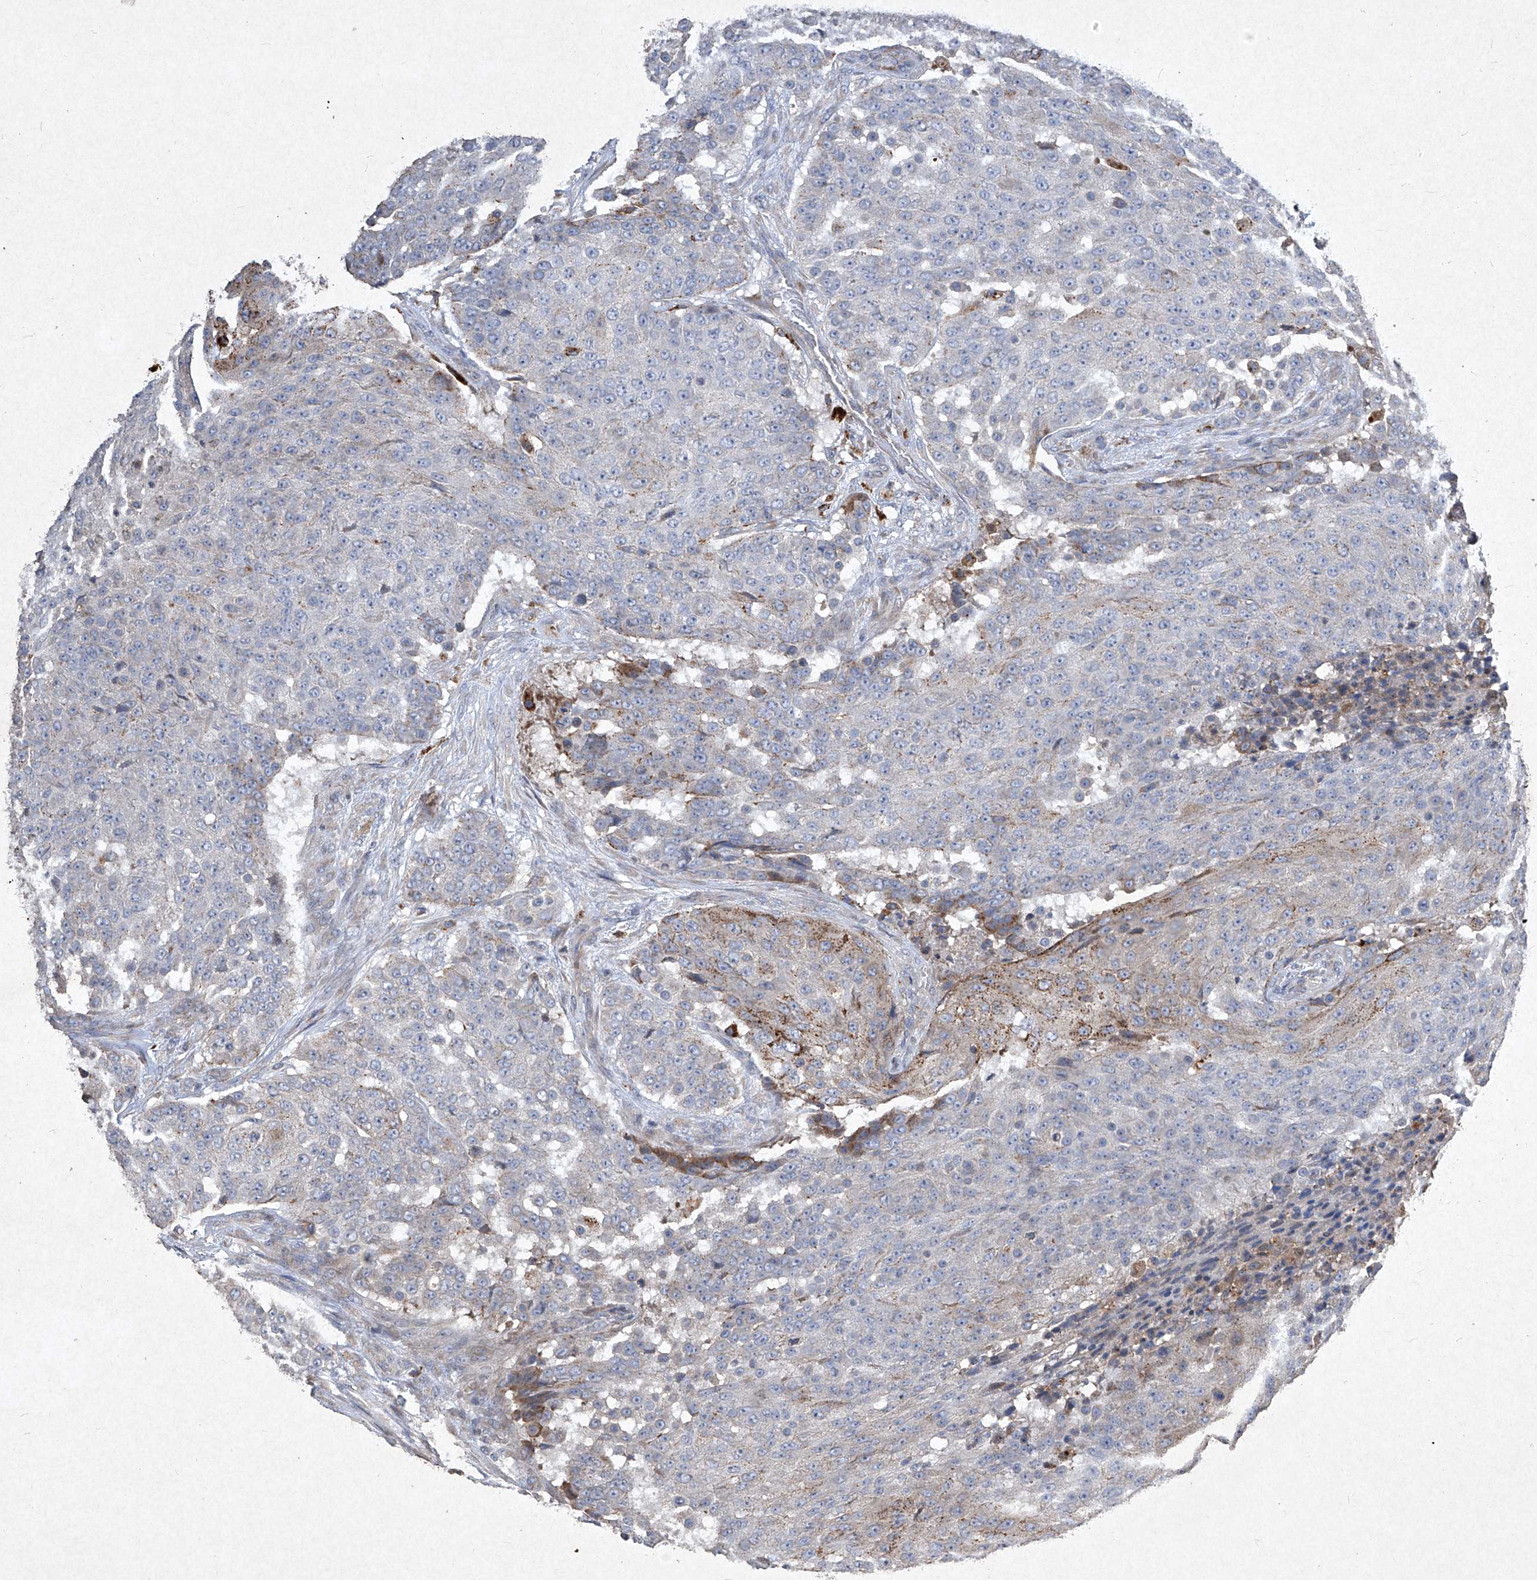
{"staining": {"intensity": "strong", "quantity": "<25%", "location": "cytoplasmic/membranous"}, "tissue": "urothelial cancer", "cell_type": "Tumor cells", "image_type": "cancer", "snomed": [{"axis": "morphology", "description": "Urothelial carcinoma, High grade"}, {"axis": "topography", "description": "Urinary bladder"}], "caption": "Protein staining of urothelial cancer tissue demonstrates strong cytoplasmic/membranous staining in approximately <25% of tumor cells.", "gene": "MED16", "patient": {"sex": "female", "age": 63}}